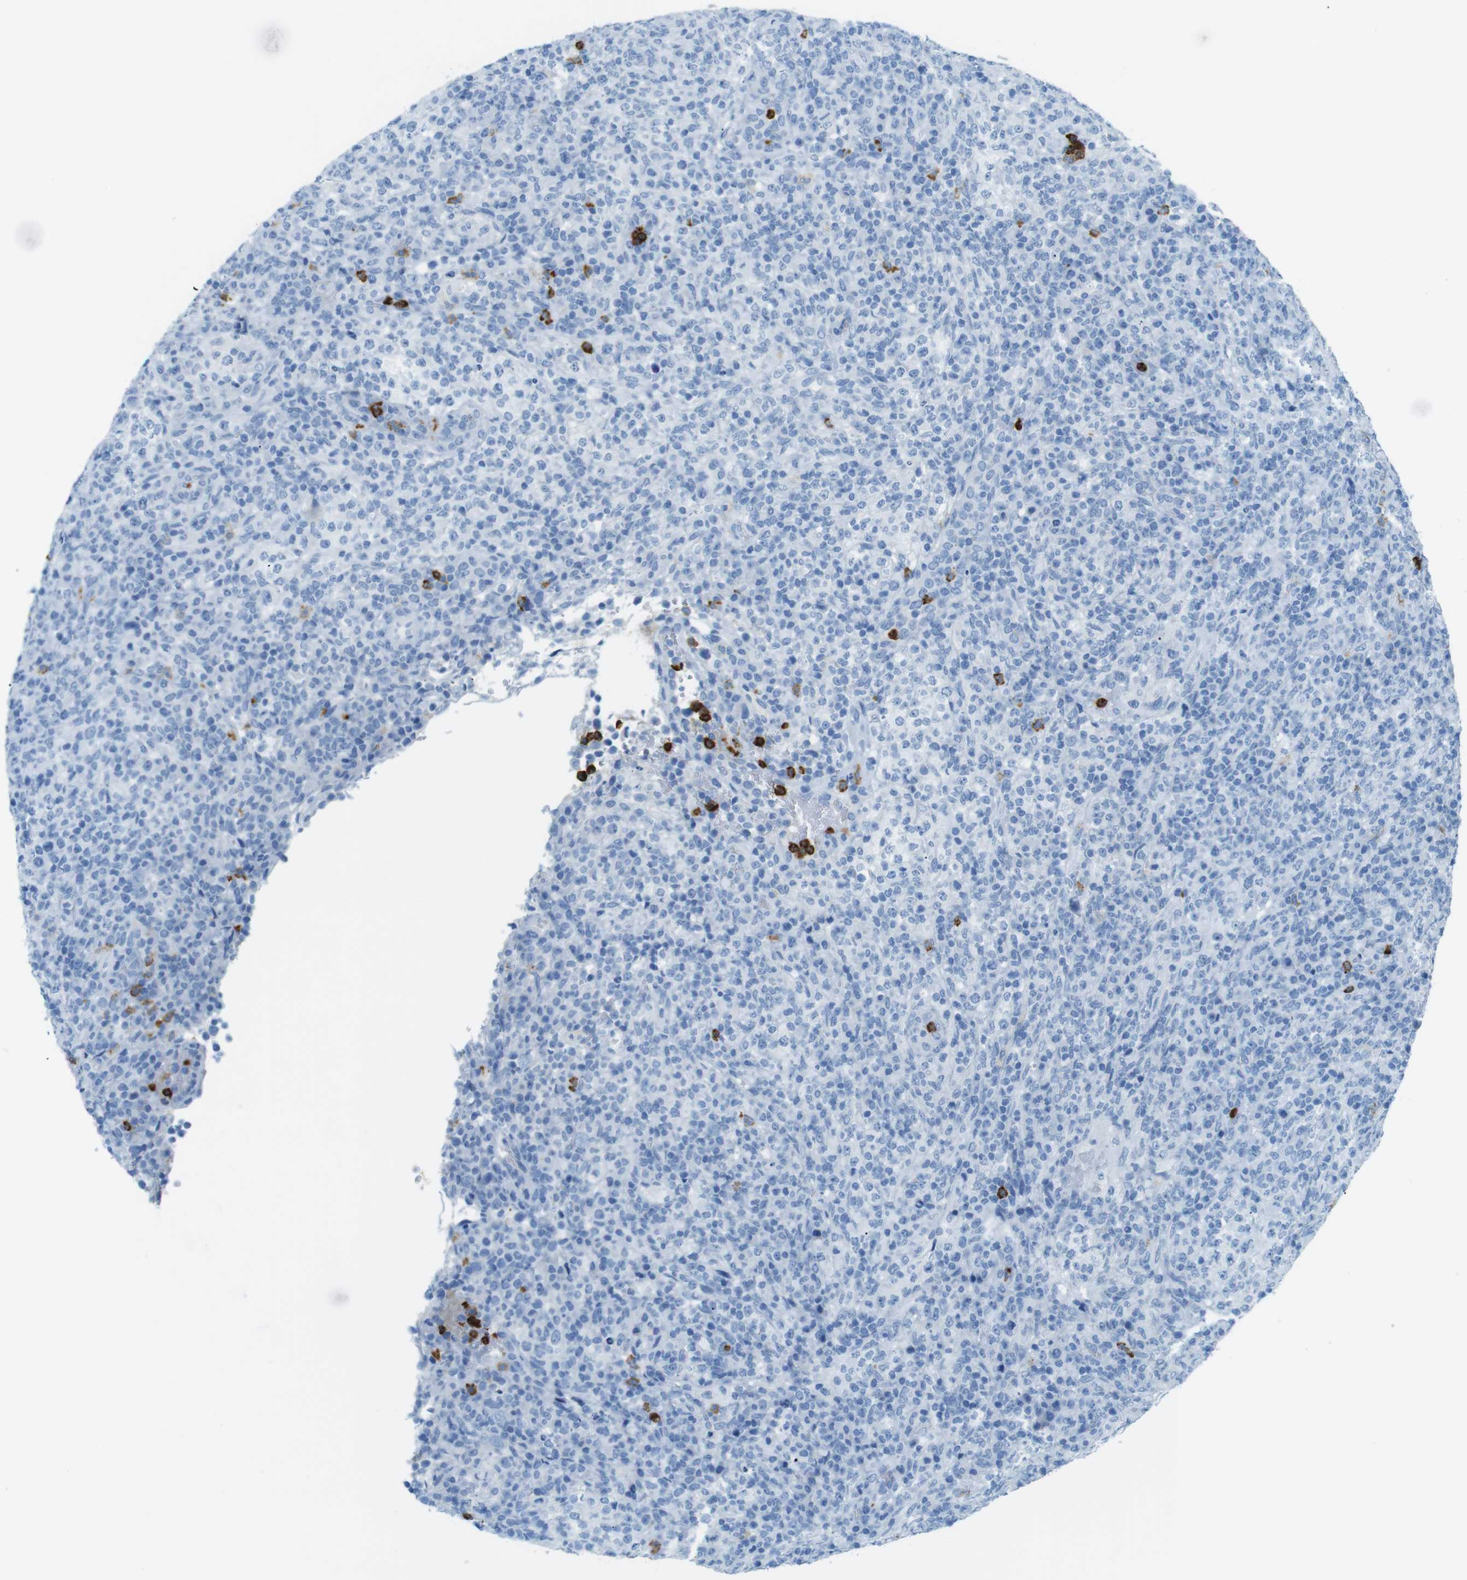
{"staining": {"intensity": "negative", "quantity": "none", "location": "none"}, "tissue": "lymphoma", "cell_type": "Tumor cells", "image_type": "cancer", "snomed": [{"axis": "morphology", "description": "Malignant lymphoma, non-Hodgkin's type, High grade"}, {"axis": "topography", "description": "Lymph node"}], "caption": "DAB (3,3'-diaminobenzidine) immunohistochemical staining of lymphoma shows no significant expression in tumor cells.", "gene": "MCEMP1", "patient": {"sex": "female", "age": 76}}